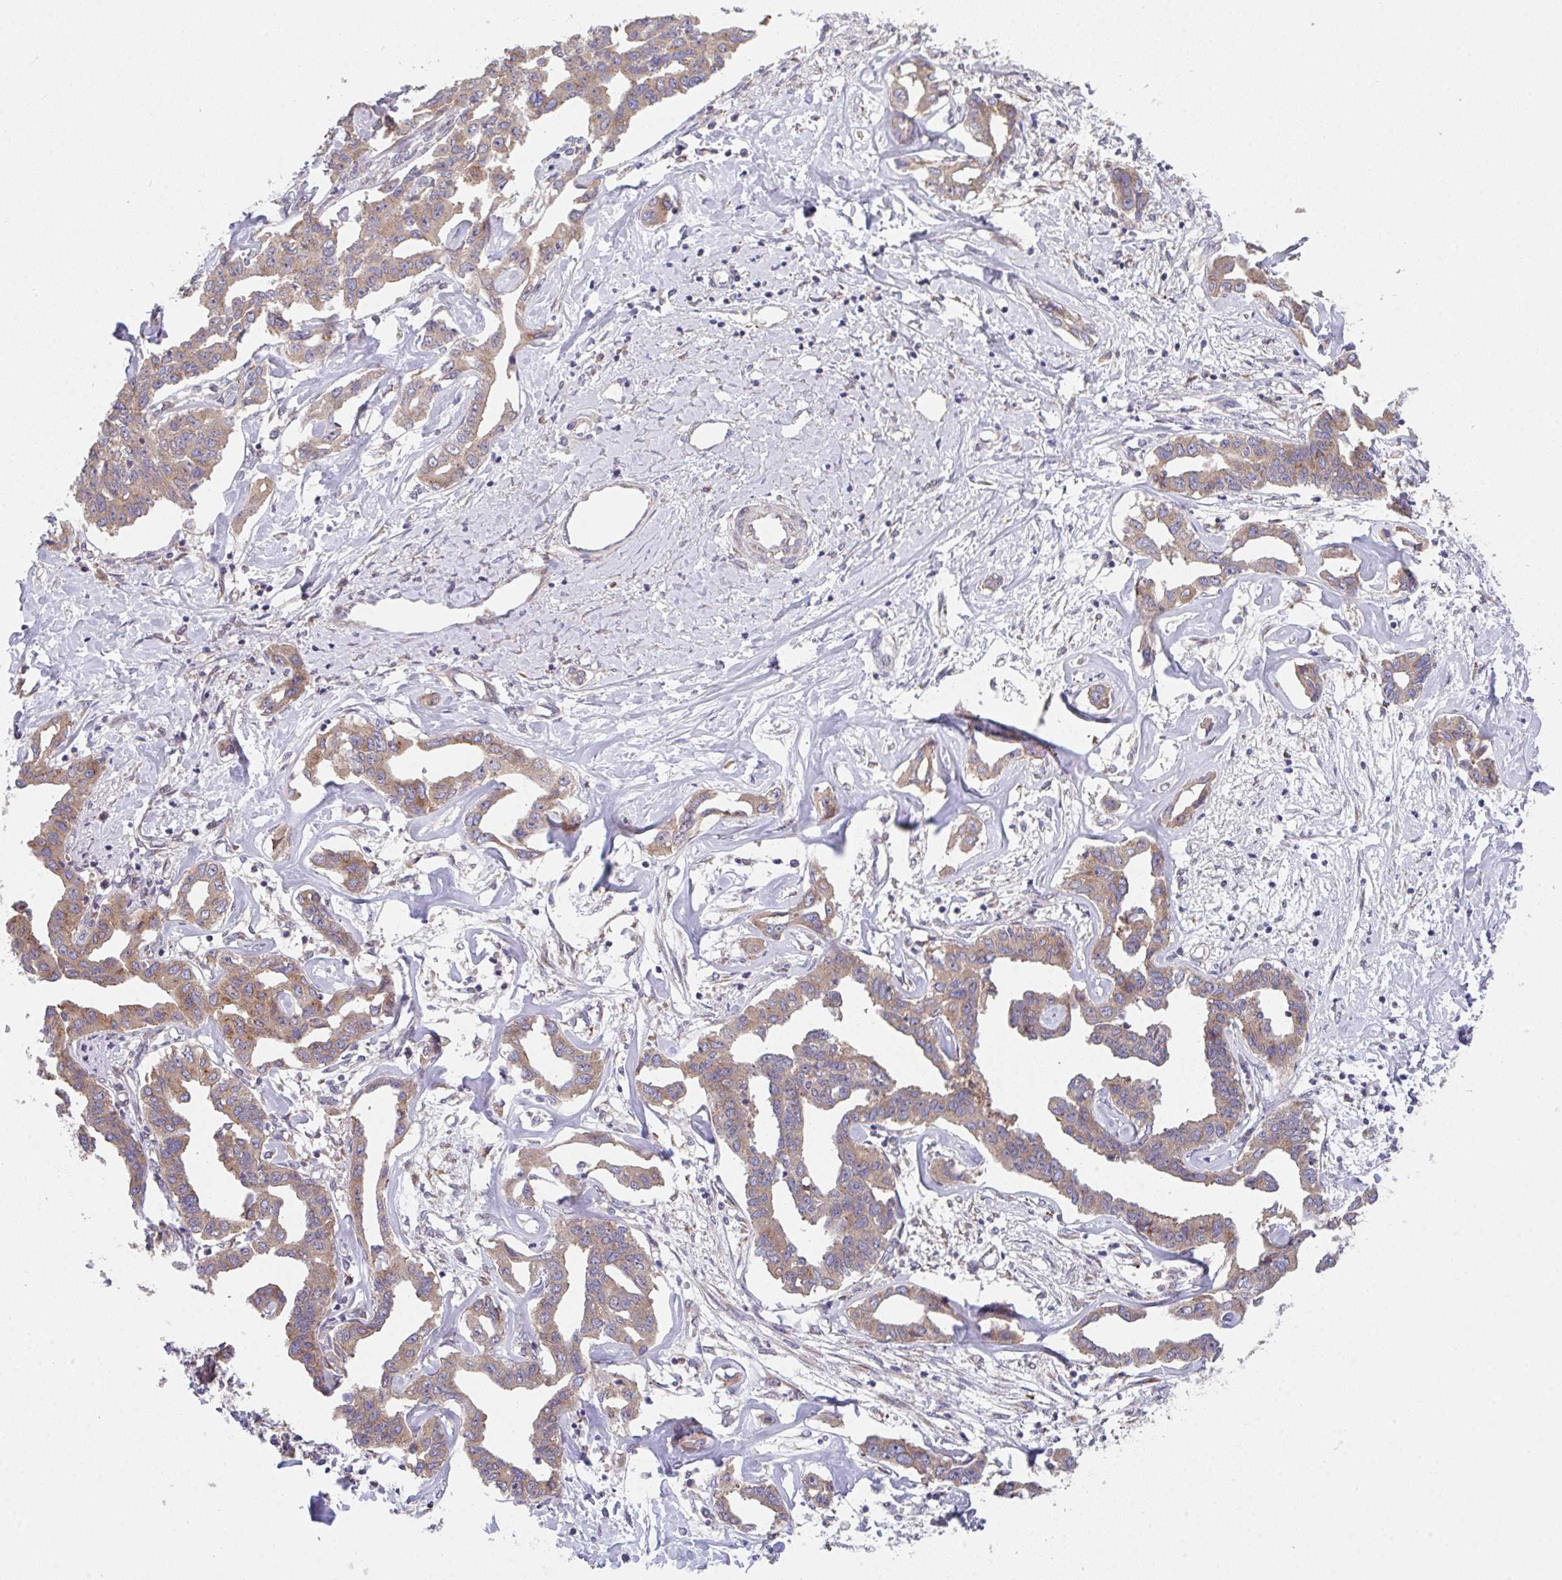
{"staining": {"intensity": "weak", "quantity": ">75%", "location": "cytoplasmic/membranous"}, "tissue": "liver cancer", "cell_type": "Tumor cells", "image_type": "cancer", "snomed": [{"axis": "morphology", "description": "Cholangiocarcinoma"}, {"axis": "topography", "description": "Liver"}], "caption": "Human liver cholangiocarcinoma stained for a protein (brown) displays weak cytoplasmic/membranous positive staining in about >75% of tumor cells.", "gene": "TSPAN31", "patient": {"sex": "male", "age": 59}}